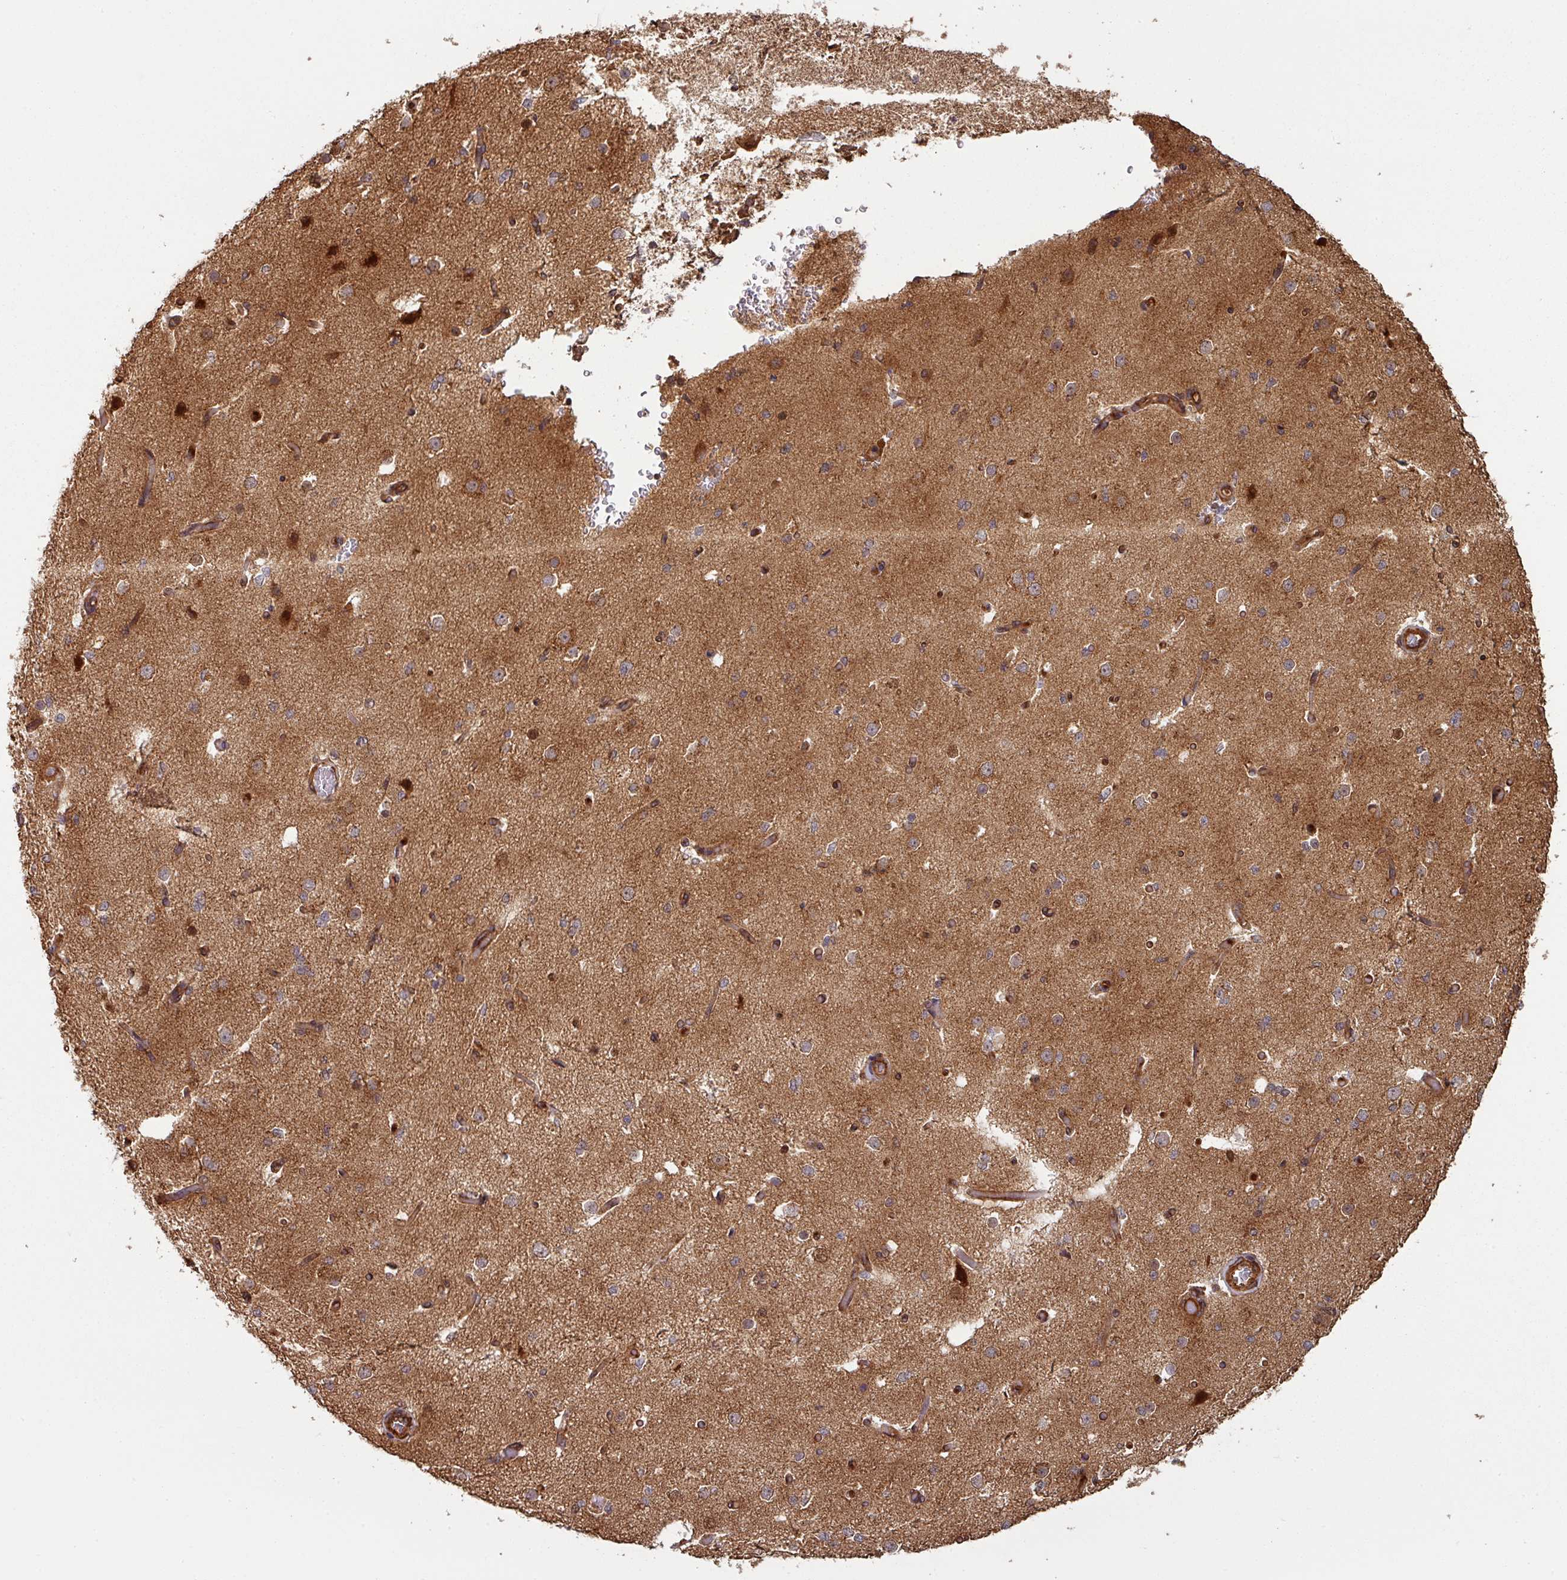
{"staining": {"intensity": "strong", "quantity": "25%-75%", "location": "cytoplasmic/membranous"}, "tissue": "cerebral cortex", "cell_type": "Endothelial cells", "image_type": "normal", "snomed": [{"axis": "morphology", "description": "Normal tissue, NOS"}, {"axis": "morphology", "description": "Inflammation, NOS"}, {"axis": "topography", "description": "Cerebral cortex"}], "caption": "Protein analysis of normal cerebral cortex demonstrates strong cytoplasmic/membranous expression in about 25%-75% of endothelial cells.", "gene": "SIK1", "patient": {"sex": "male", "age": 6}}